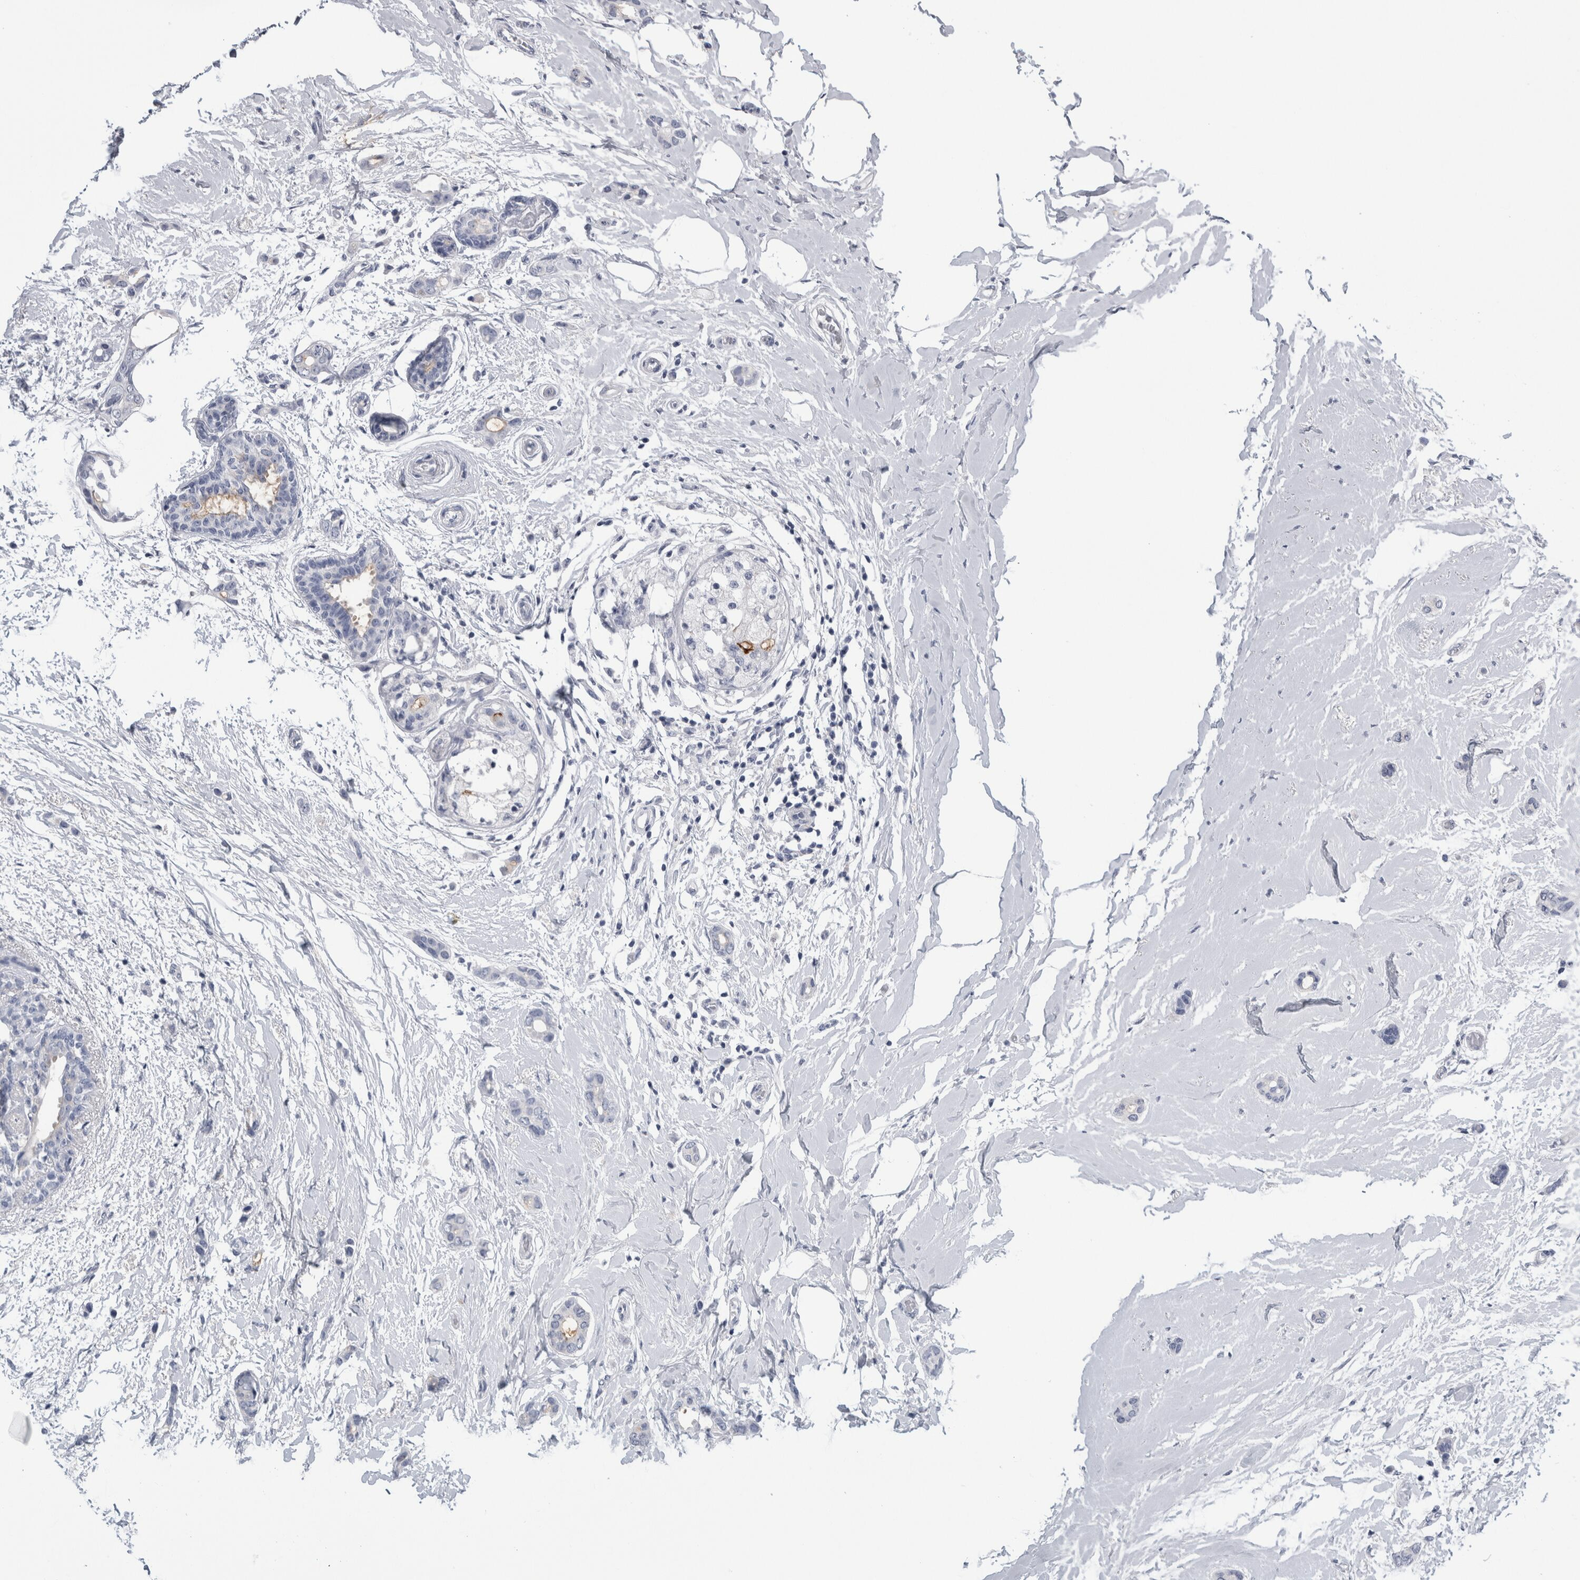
{"staining": {"intensity": "negative", "quantity": "none", "location": "none"}, "tissue": "breast cancer", "cell_type": "Tumor cells", "image_type": "cancer", "snomed": [{"axis": "morphology", "description": "Duct carcinoma"}, {"axis": "topography", "description": "Breast"}], "caption": "Breast cancer was stained to show a protein in brown. There is no significant staining in tumor cells.", "gene": "ANKFY1", "patient": {"sex": "female", "age": 55}}